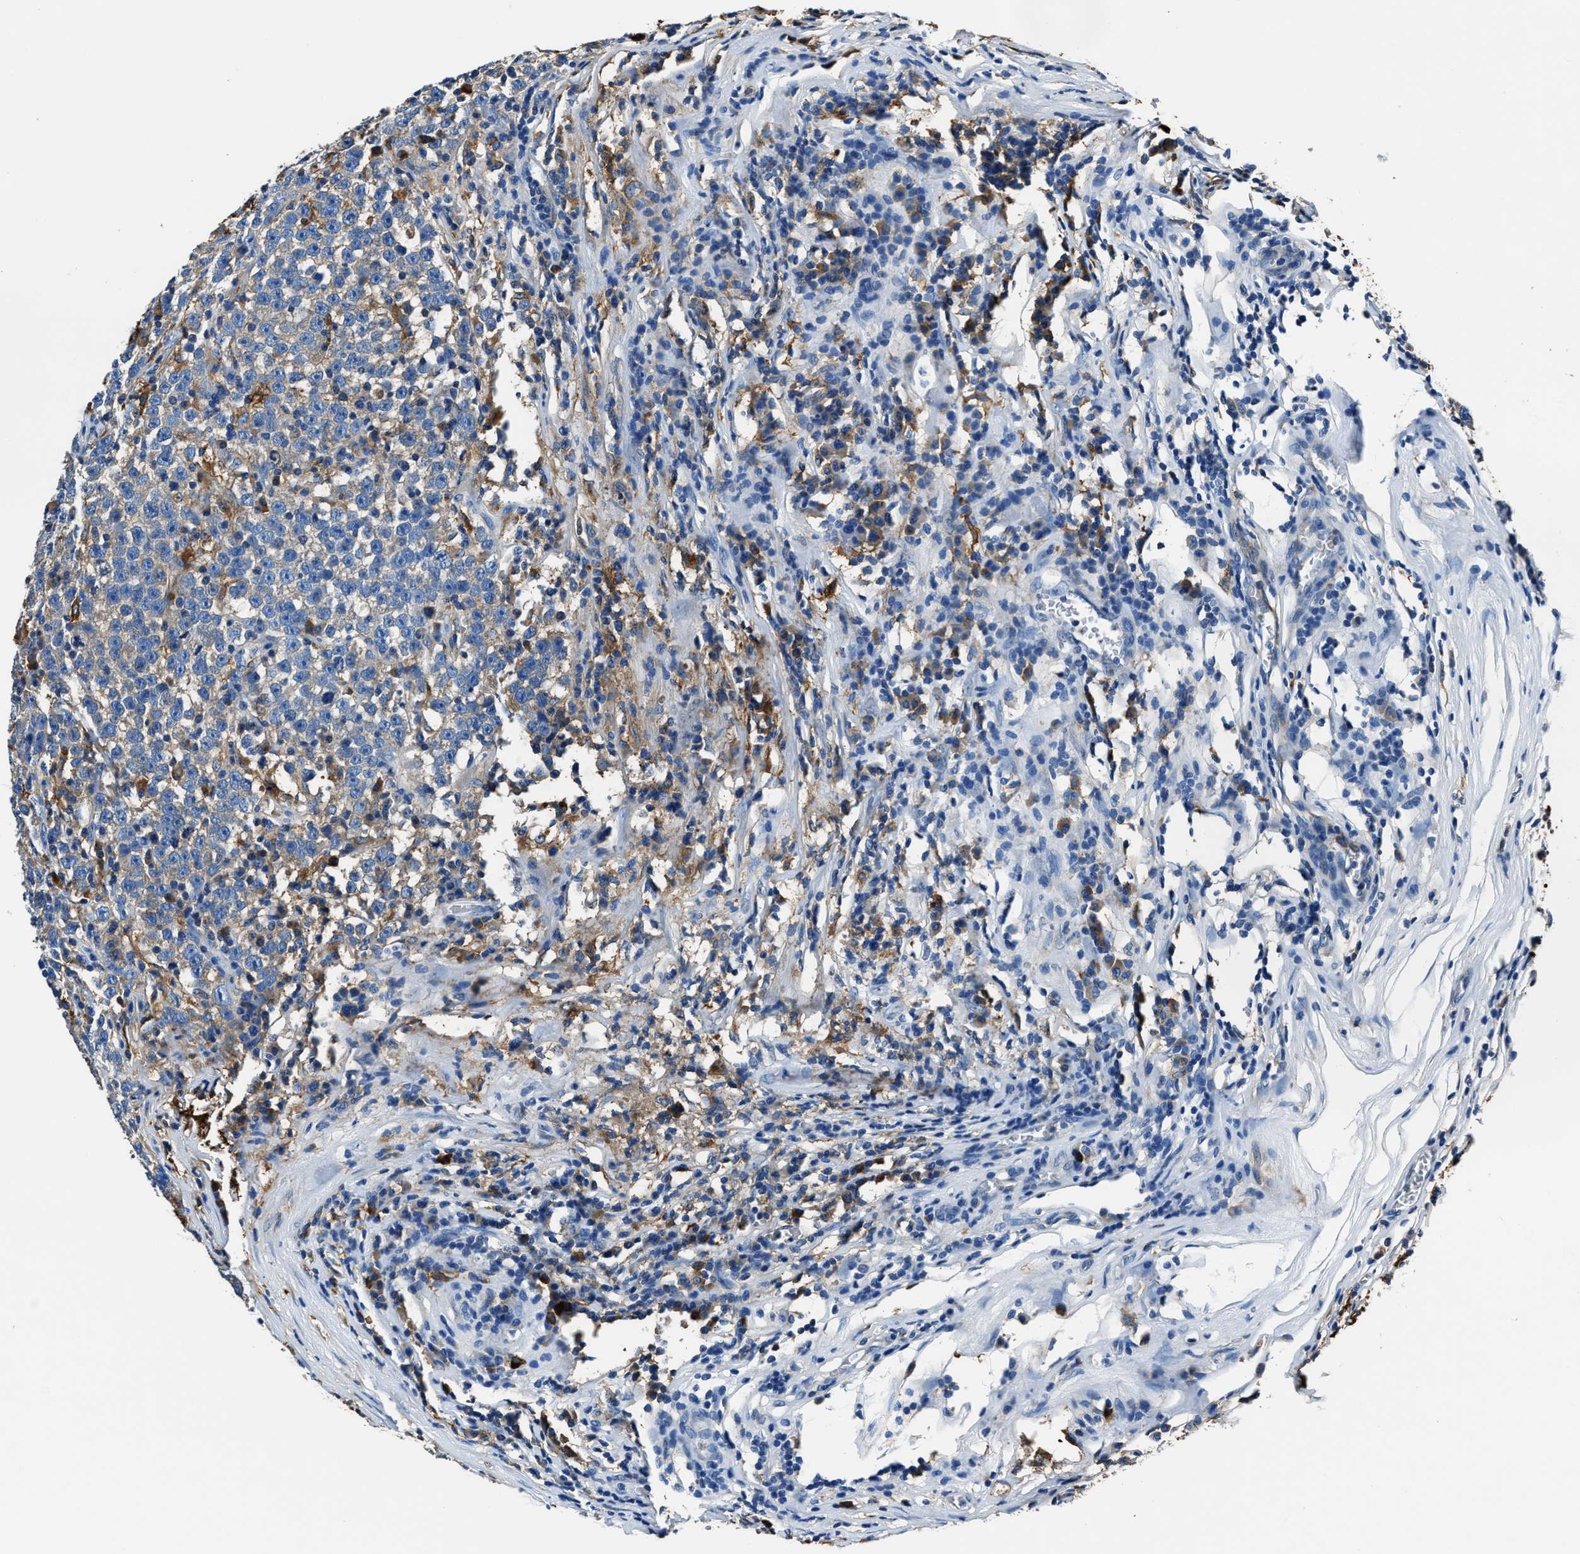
{"staining": {"intensity": "negative", "quantity": "none", "location": "none"}, "tissue": "testis cancer", "cell_type": "Tumor cells", "image_type": "cancer", "snomed": [{"axis": "morphology", "description": "Seminoma, NOS"}, {"axis": "topography", "description": "Testis"}], "caption": "Testis cancer was stained to show a protein in brown. There is no significant expression in tumor cells.", "gene": "FTL", "patient": {"sex": "male", "age": 43}}